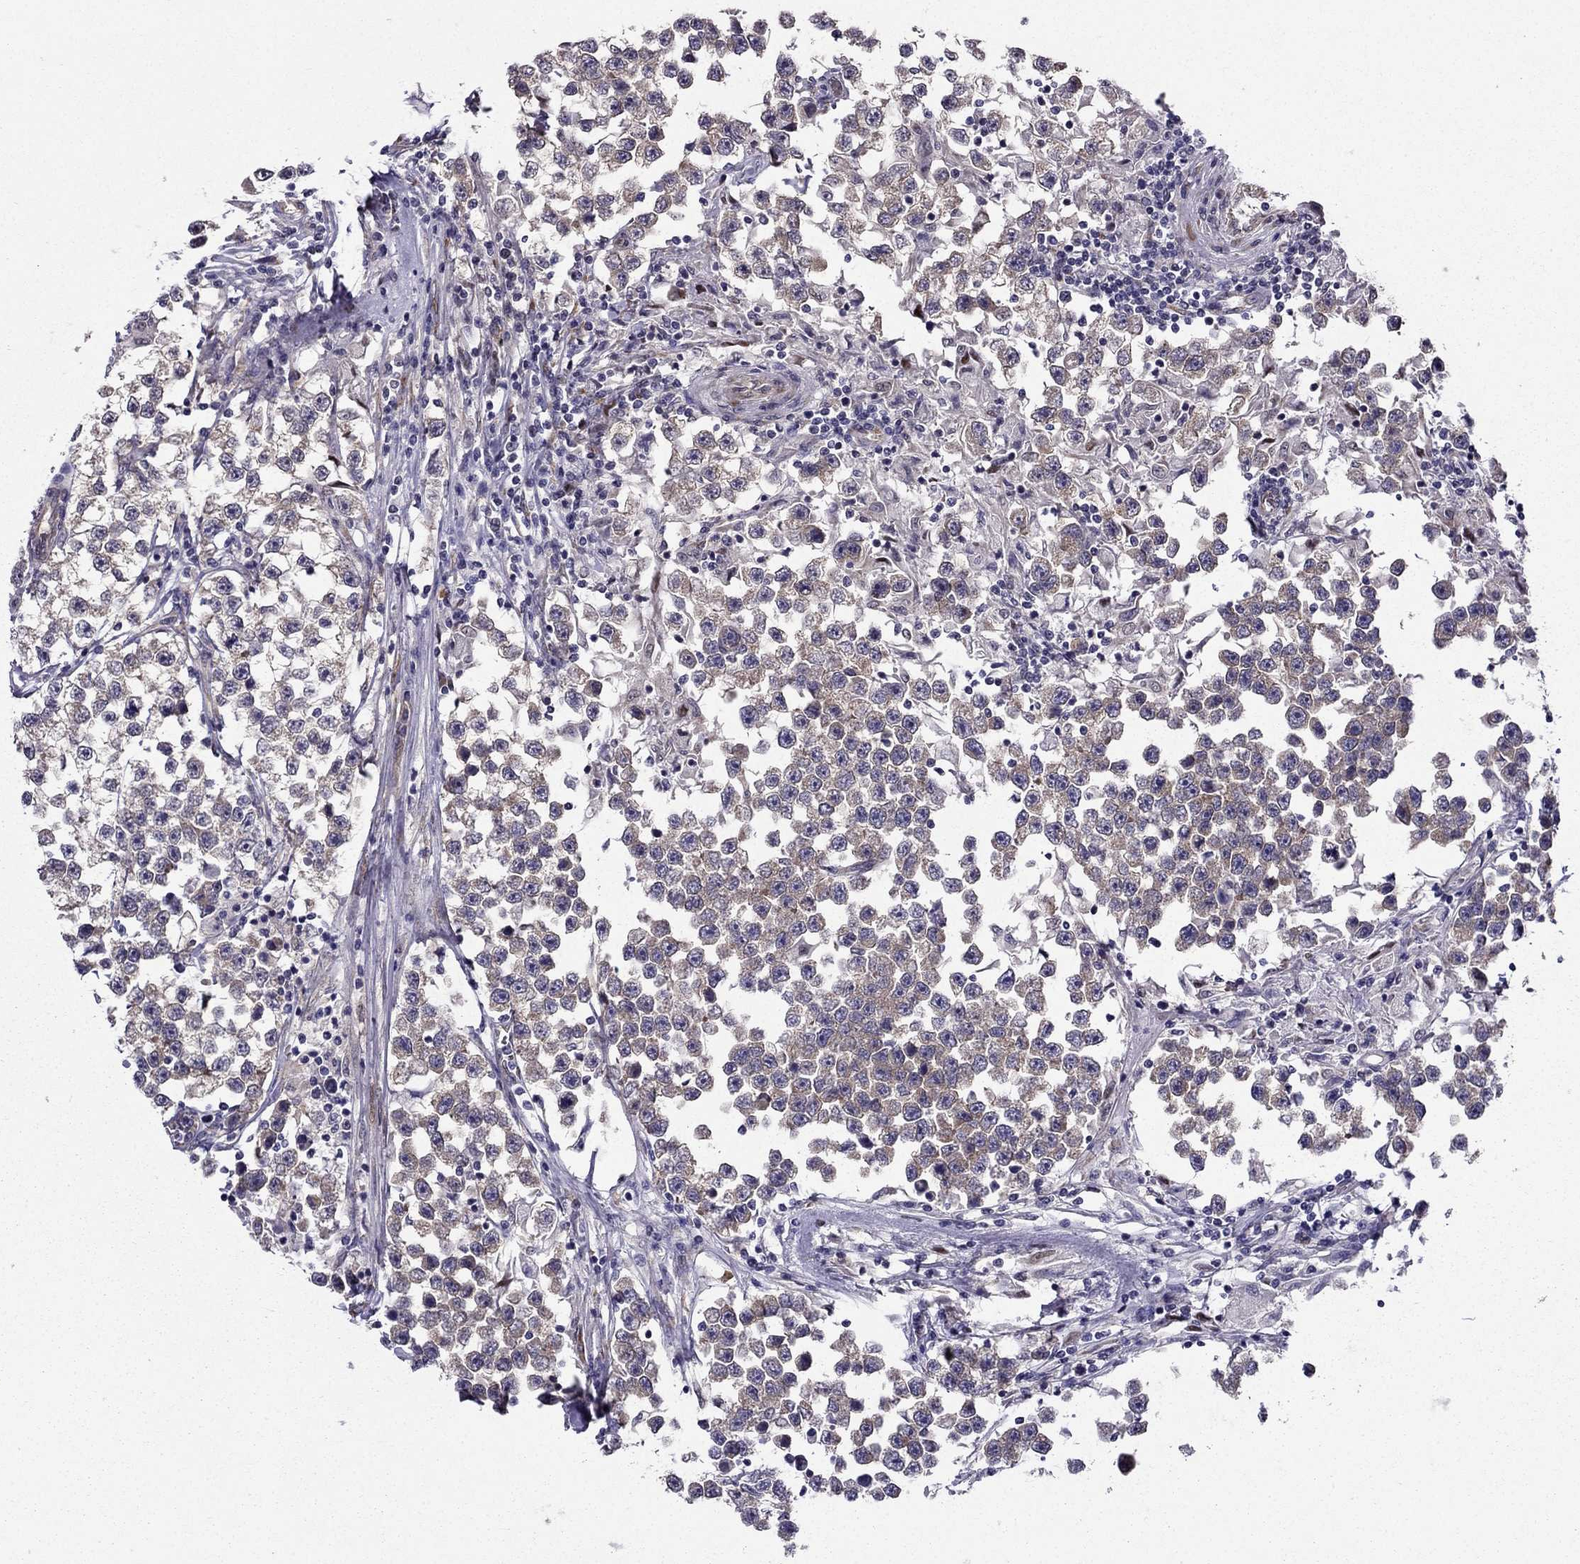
{"staining": {"intensity": "weak", "quantity": ">75%", "location": "cytoplasmic/membranous"}, "tissue": "testis cancer", "cell_type": "Tumor cells", "image_type": "cancer", "snomed": [{"axis": "morphology", "description": "Seminoma, NOS"}, {"axis": "topography", "description": "Testis"}], "caption": "This is a histology image of immunohistochemistry (IHC) staining of testis seminoma, which shows weak positivity in the cytoplasmic/membranous of tumor cells.", "gene": "ARHGEF28", "patient": {"sex": "male", "age": 46}}